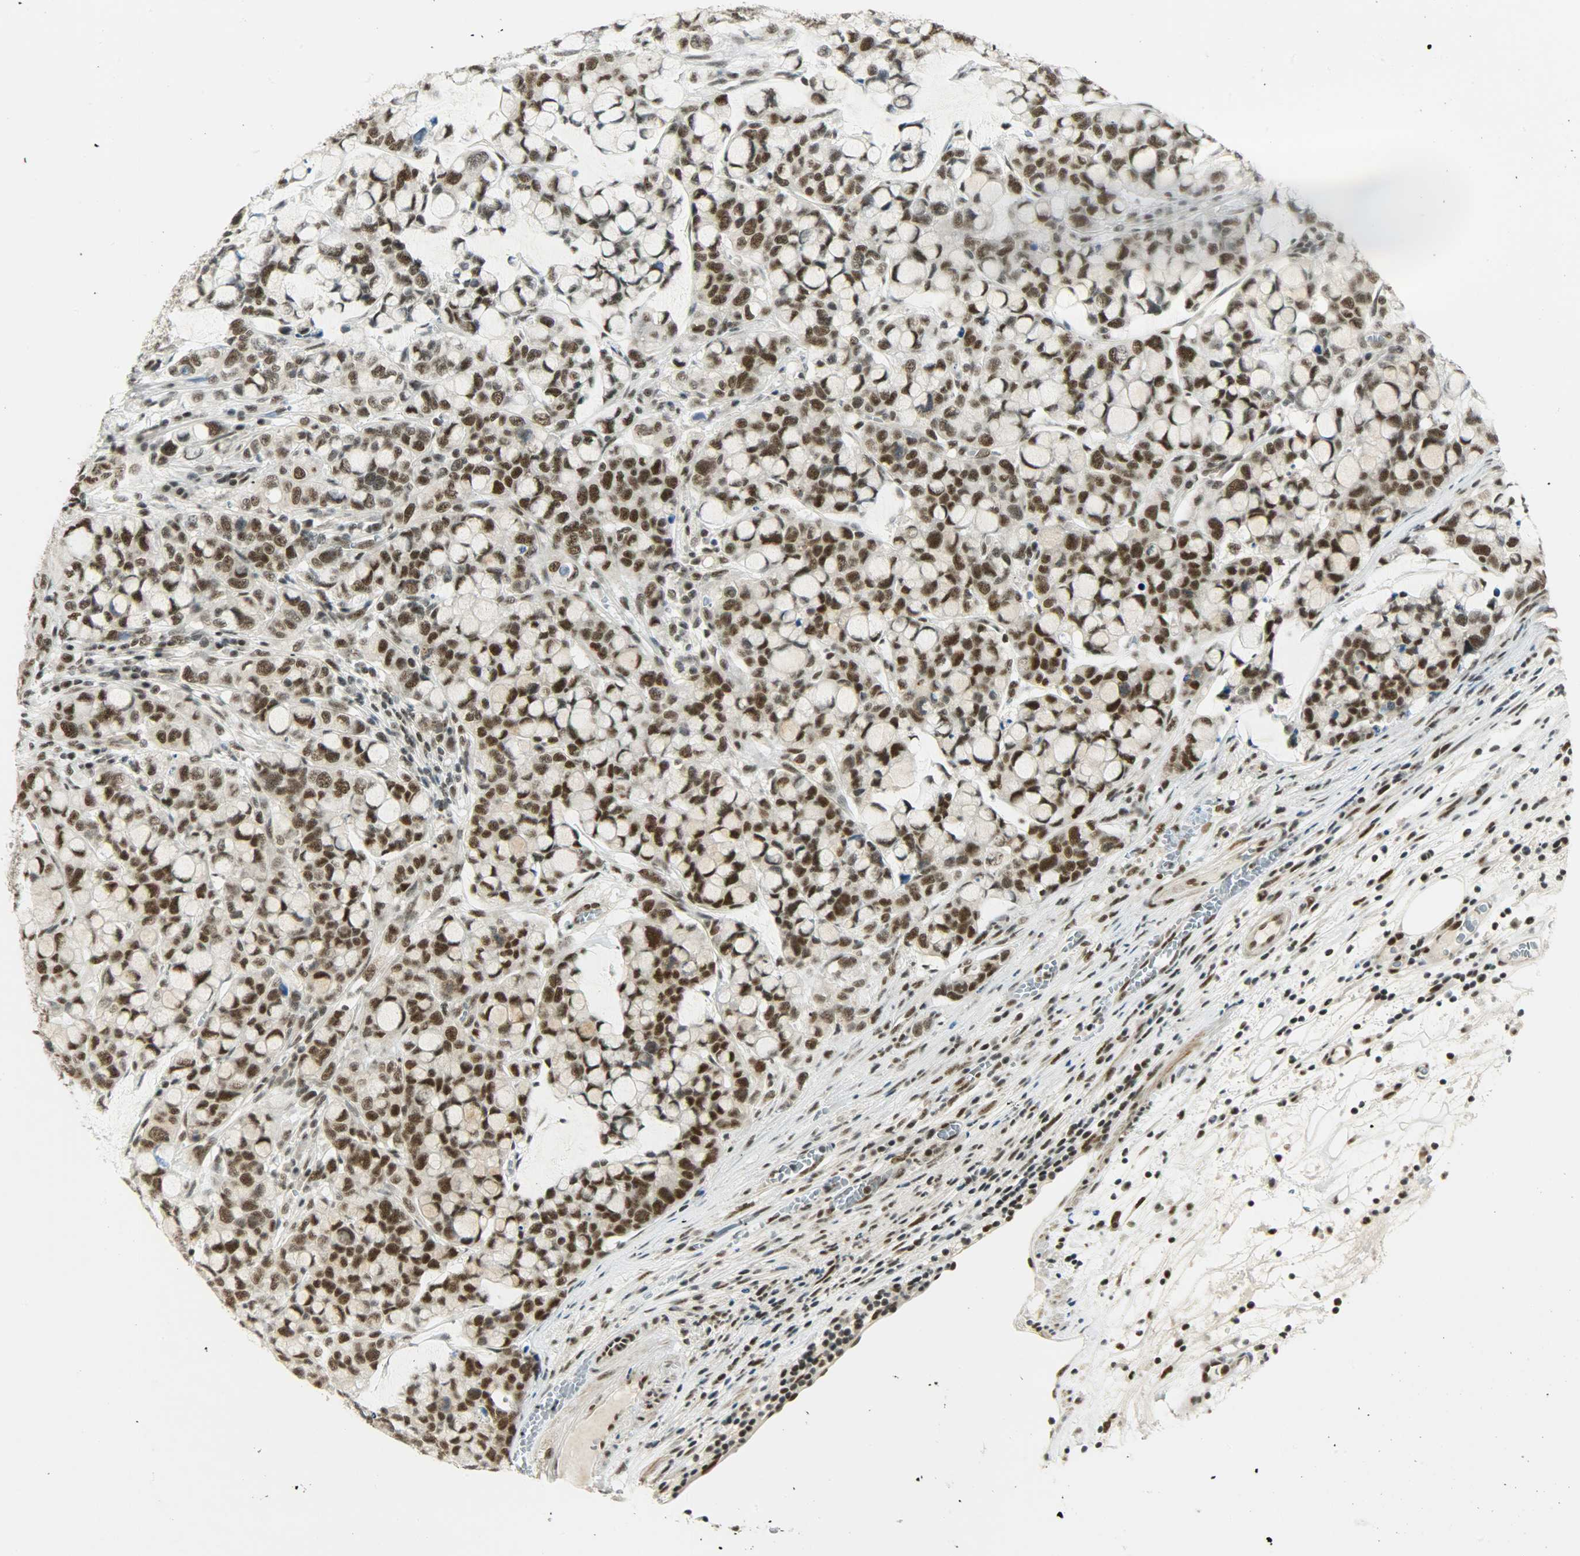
{"staining": {"intensity": "strong", "quantity": ">75%", "location": "nuclear"}, "tissue": "stomach cancer", "cell_type": "Tumor cells", "image_type": "cancer", "snomed": [{"axis": "morphology", "description": "Adenocarcinoma, NOS"}, {"axis": "topography", "description": "Stomach, lower"}], "caption": "Stomach cancer tissue exhibits strong nuclear positivity in about >75% of tumor cells, visualized by immunohistochemistry.", "gene": "SUGP1", "patient": {"sex": "male", "age": 84}}